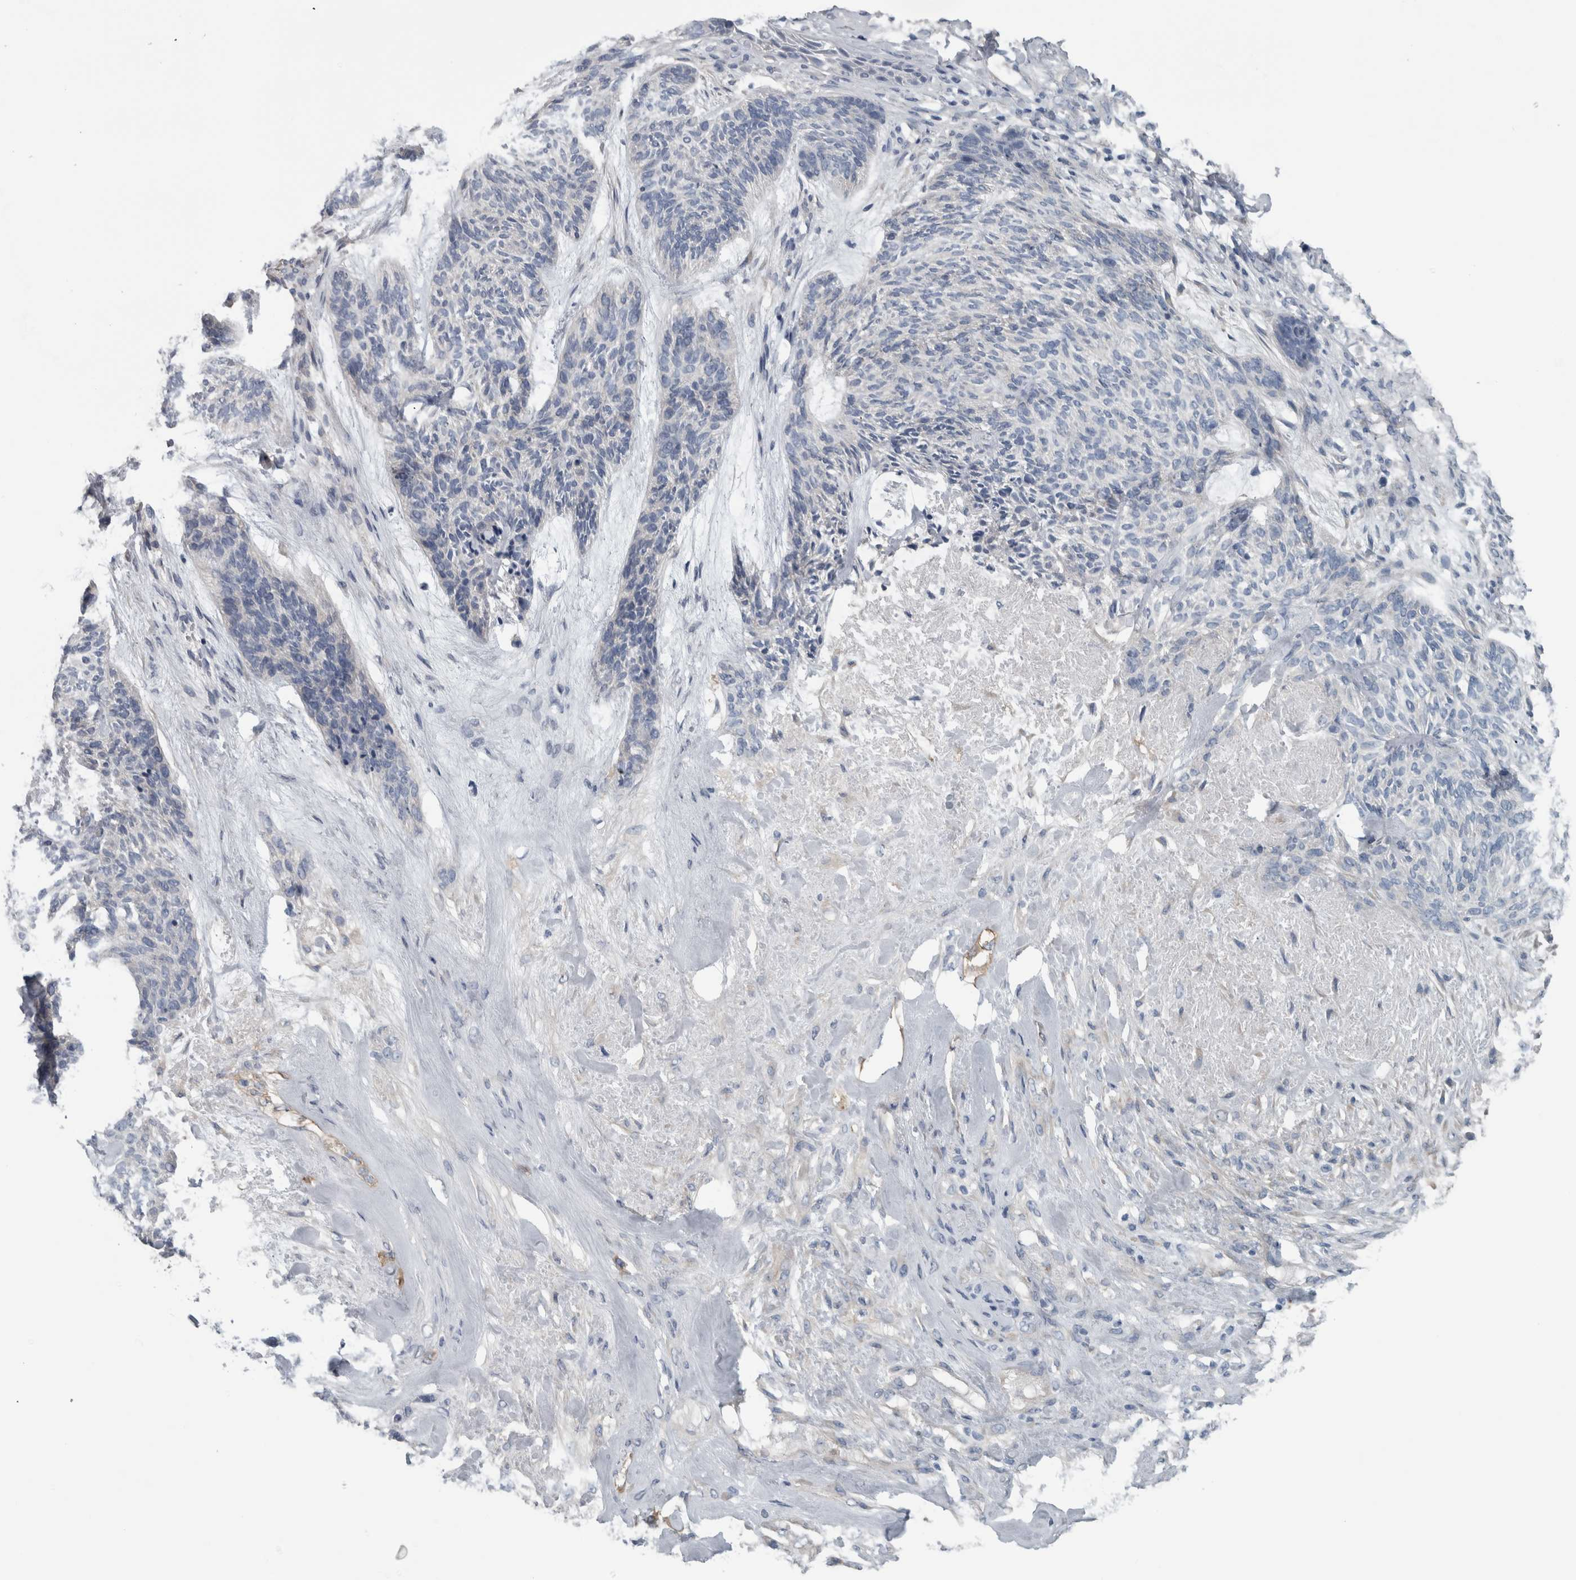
{"staining": {"intensity": "negative", "quantity": "none", "location": "none"}, "tissue": "skin cancer", "cell_type": "Tumor cells", "image_type": "cancer", "snomed": [{"axis": "morphology", "description": "Basal cell carcinoma"}, {"axis": "topography", "description": "Skin"}], "caption": "The photomicrograph demonstrates no staining of tumor cells in skin cancer. (DAB (3,3'-diaminobenzidine) immunohistochemistry (IHC) visualized using brightfield microscopy, high magnification).", "gene": "SH3GL2", "patient": {"sex": "male", "age": 55}}